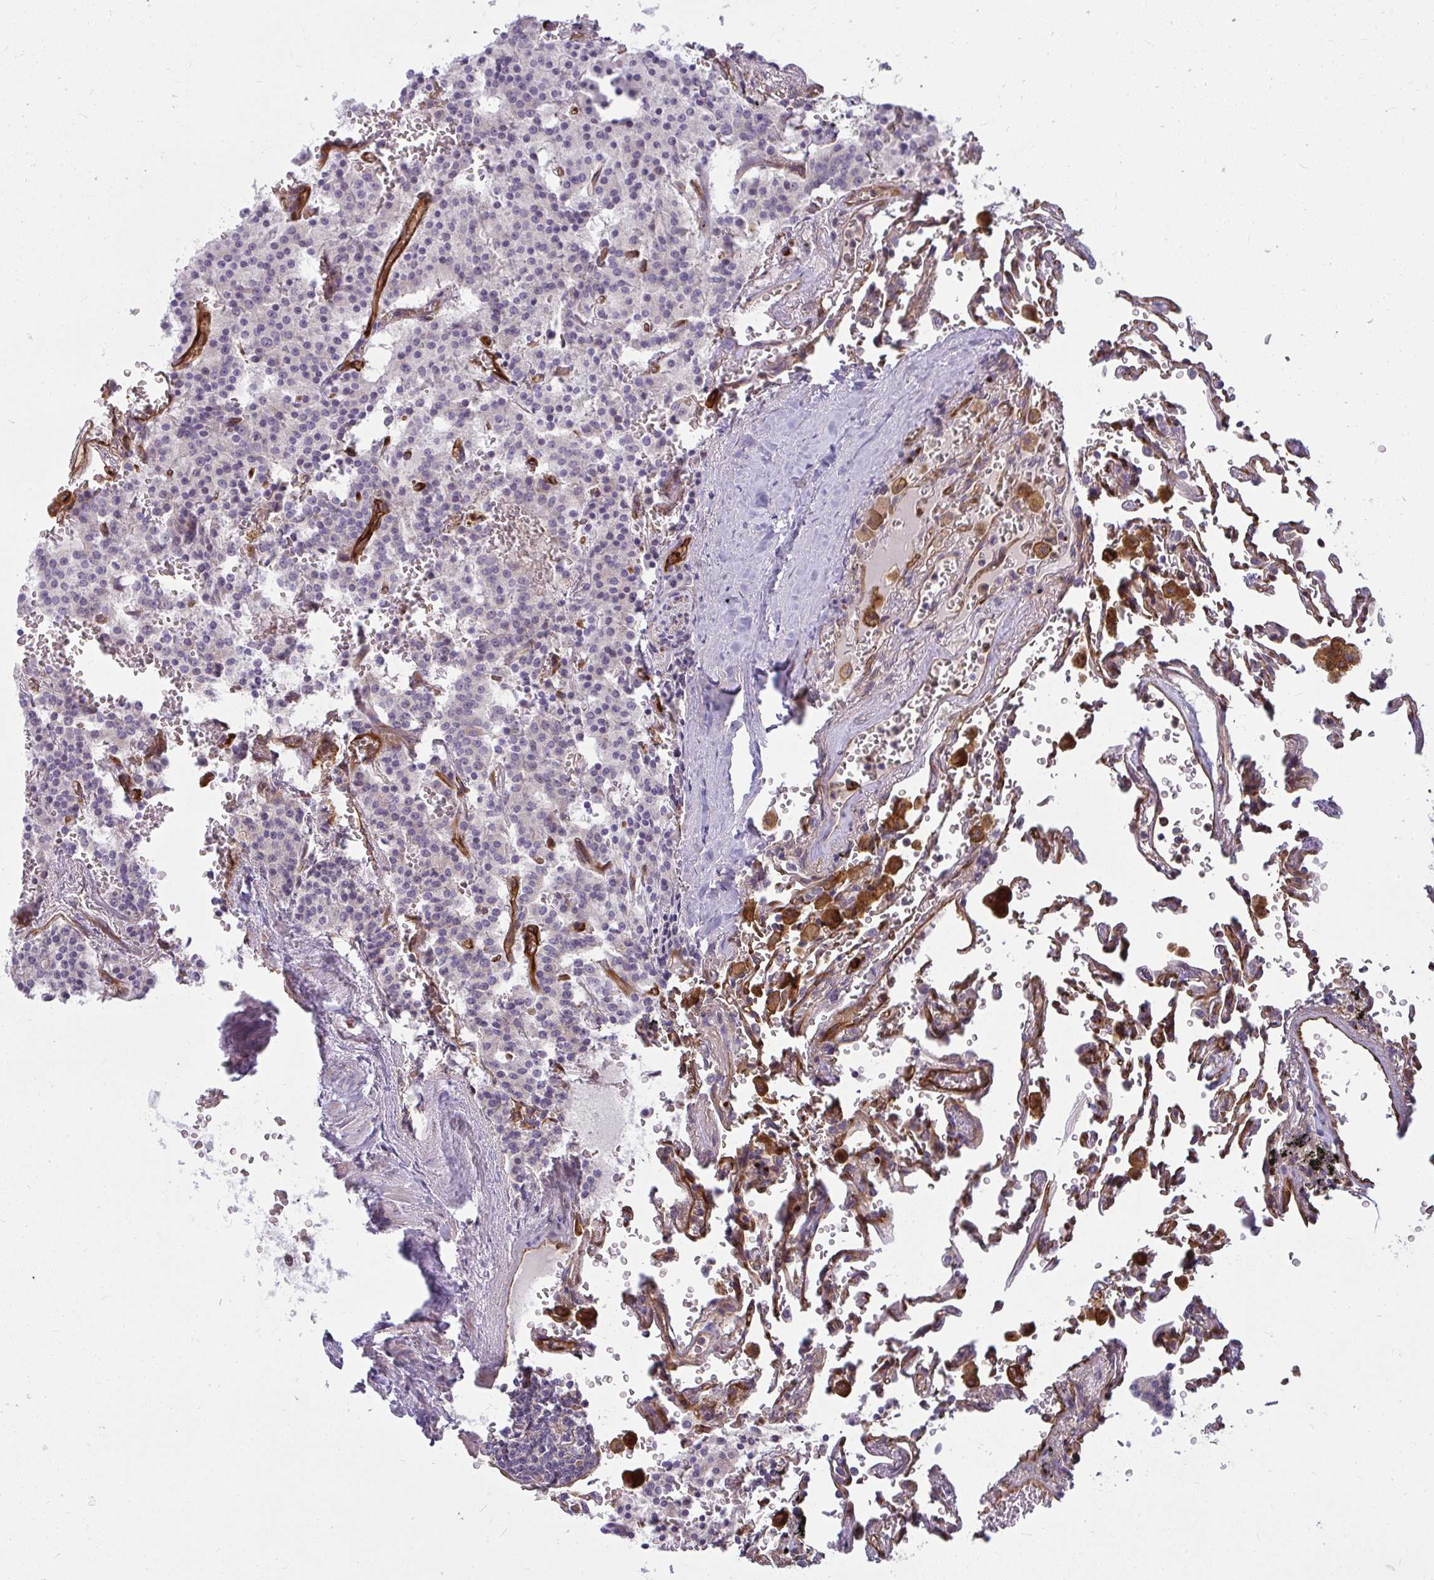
{"staining": {"intensity": "negative", "quantity": "none", "location": "none"}, "tissue": "carcinoid", "cell_type": "Tumor cells", "image_type": "cancer", "snomed": [{"axis": "morphology", "description": "Carcinoid, malignant, NOS"}, {"axis": "topography", "description": "Lung"}], "caption": "Carcinoid (malignant) stained for a protein using immunohistochemistry (IHC) exhibits no staining tumor cells.", "gene": "IFIT3", "patient": {"sex": "male", "age": 70}}